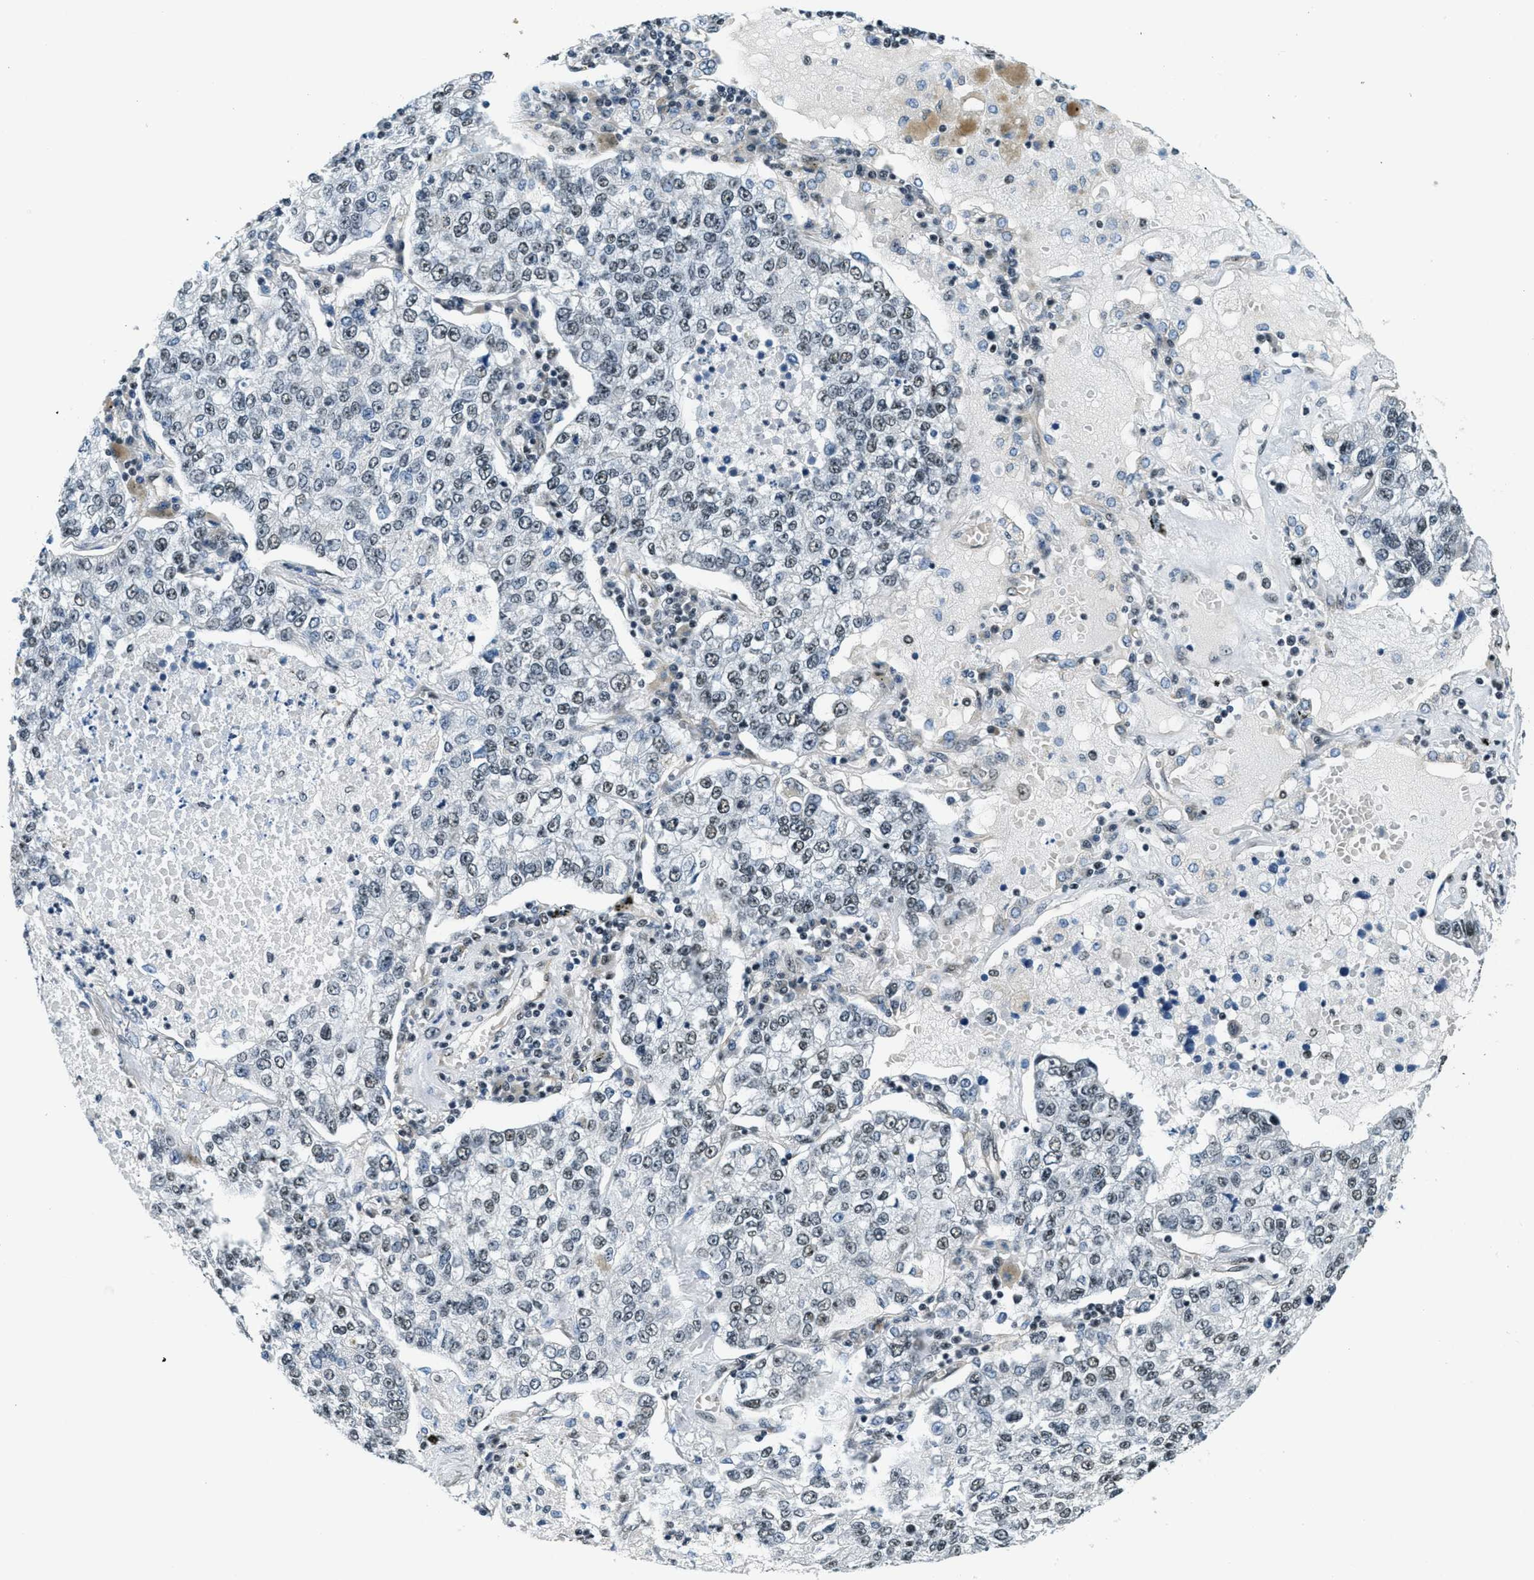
{"staining": {"intensity": "weak", "quantity": "25%-75%", "location": "nuclear"}, "tissue": "lung cancer", "cell_type": "Tumor cells", "image_type": "cancer", "snomed": [{"axis": "morphology", "description": "Adenocarcinoma, NOS"}, {"axis": "topography", "description": "Lung"}], "caption": "IHC (DAB) staining of human lung adenocarcinoma exhibits weak nuclear protein positivity in approximately 25%-75% of tumor cells.", "gene": "CFAP36", "patient": {"sex": "male", "age": 49}}